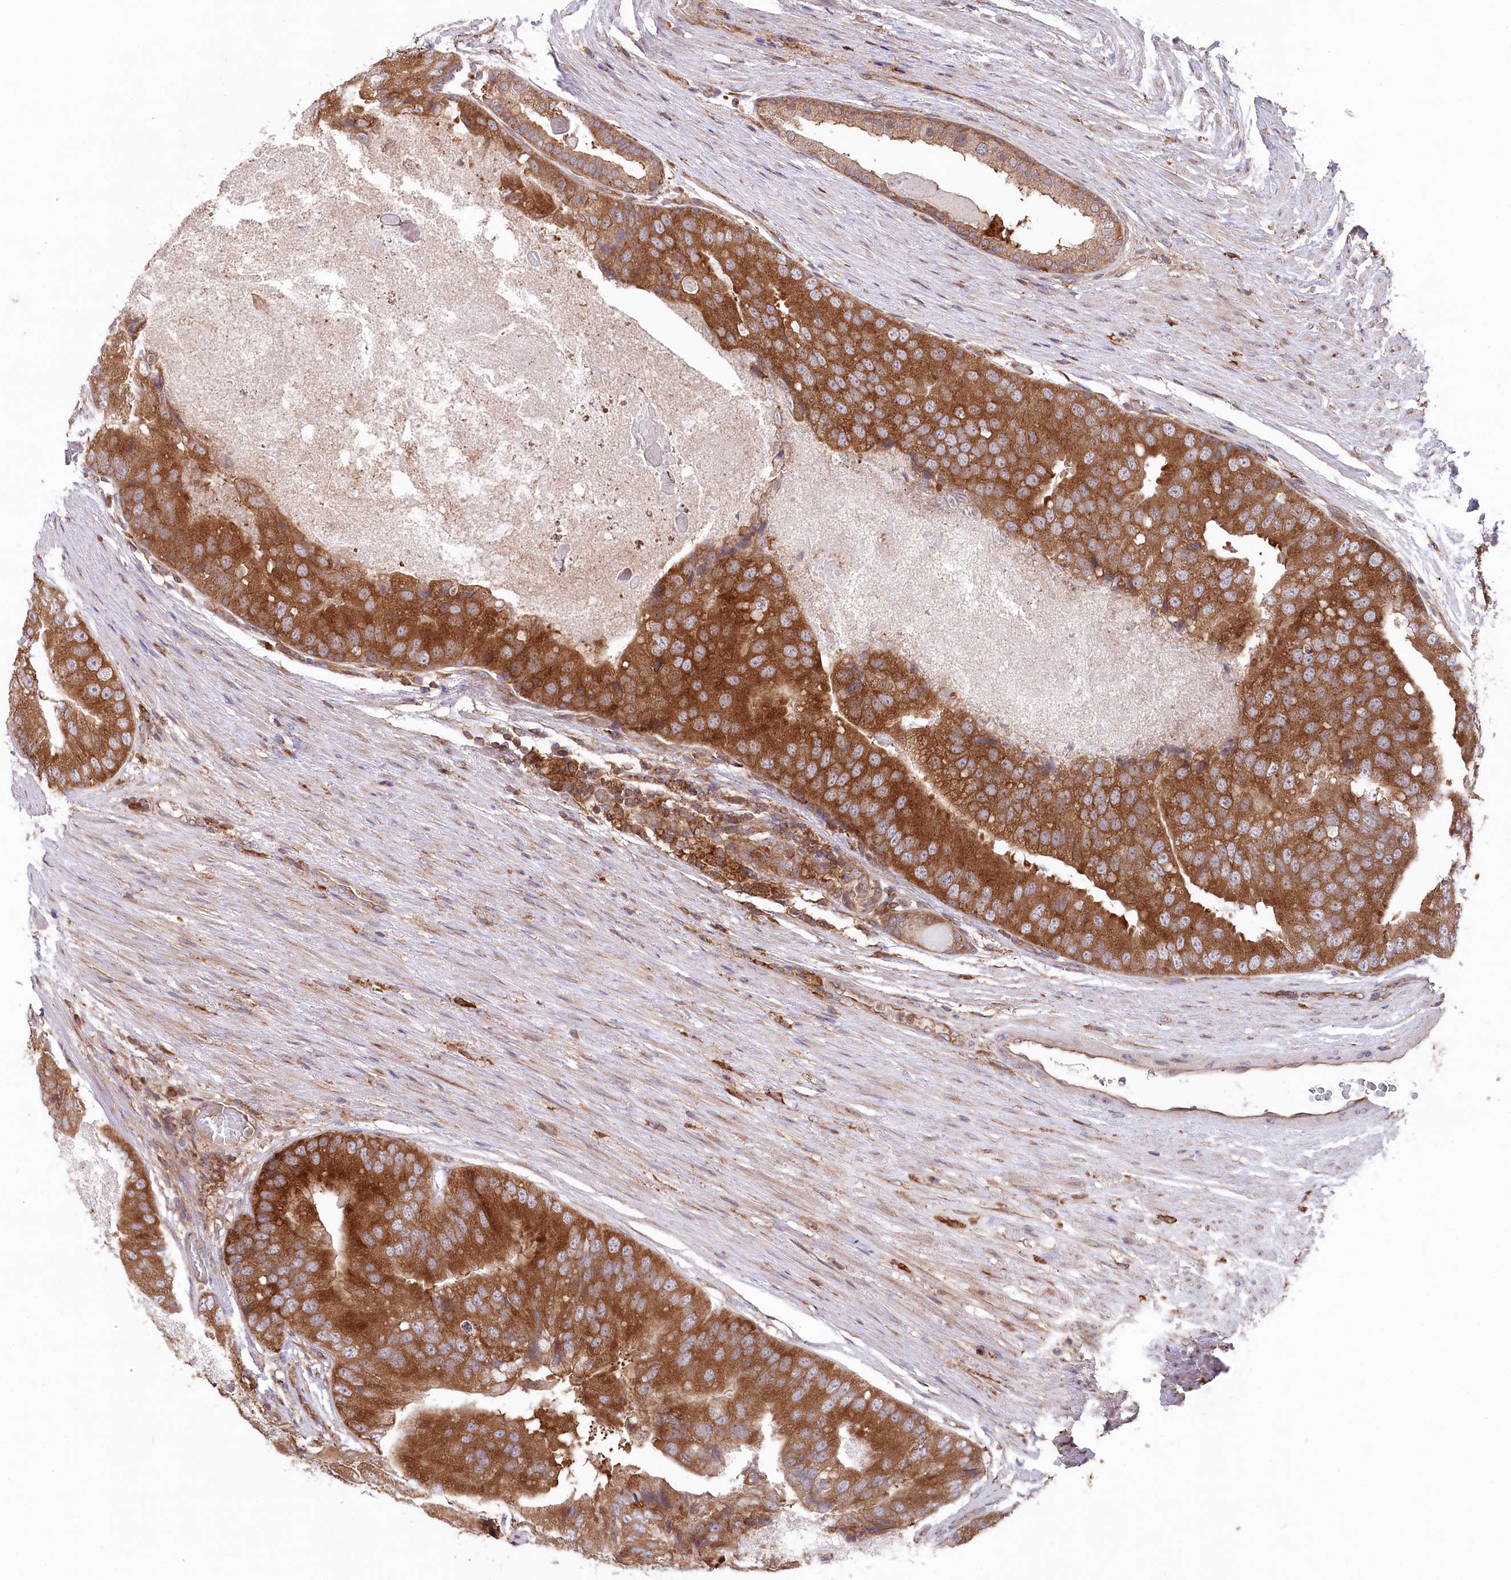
{"staining": {"intensity": "strong", "quantity": ">75%", "location": "cytoplasmic/membranous"}, "tissue": "prostate cancer", "cell_type": "Tumor cells", "image_type": "cancer", "snomed": [{"axis": "morphology", "description": "Adenocarcinoma, High grade"}, {"axis": "topography", "description": "Prostate"}], "caption": "The immunohistochemical stain shows strong cytoplasmic/membranous positivity in tumor cells of prostate cancer (adenocarcinoma (high-grade)) tissue. The staining is performed using DAB brown chromogen to label protein expression. The nuclei are counter-stained blue using hematoxylin.", "gene": "PPP1R21", "patient": {"sex": "male", "age": 70}}